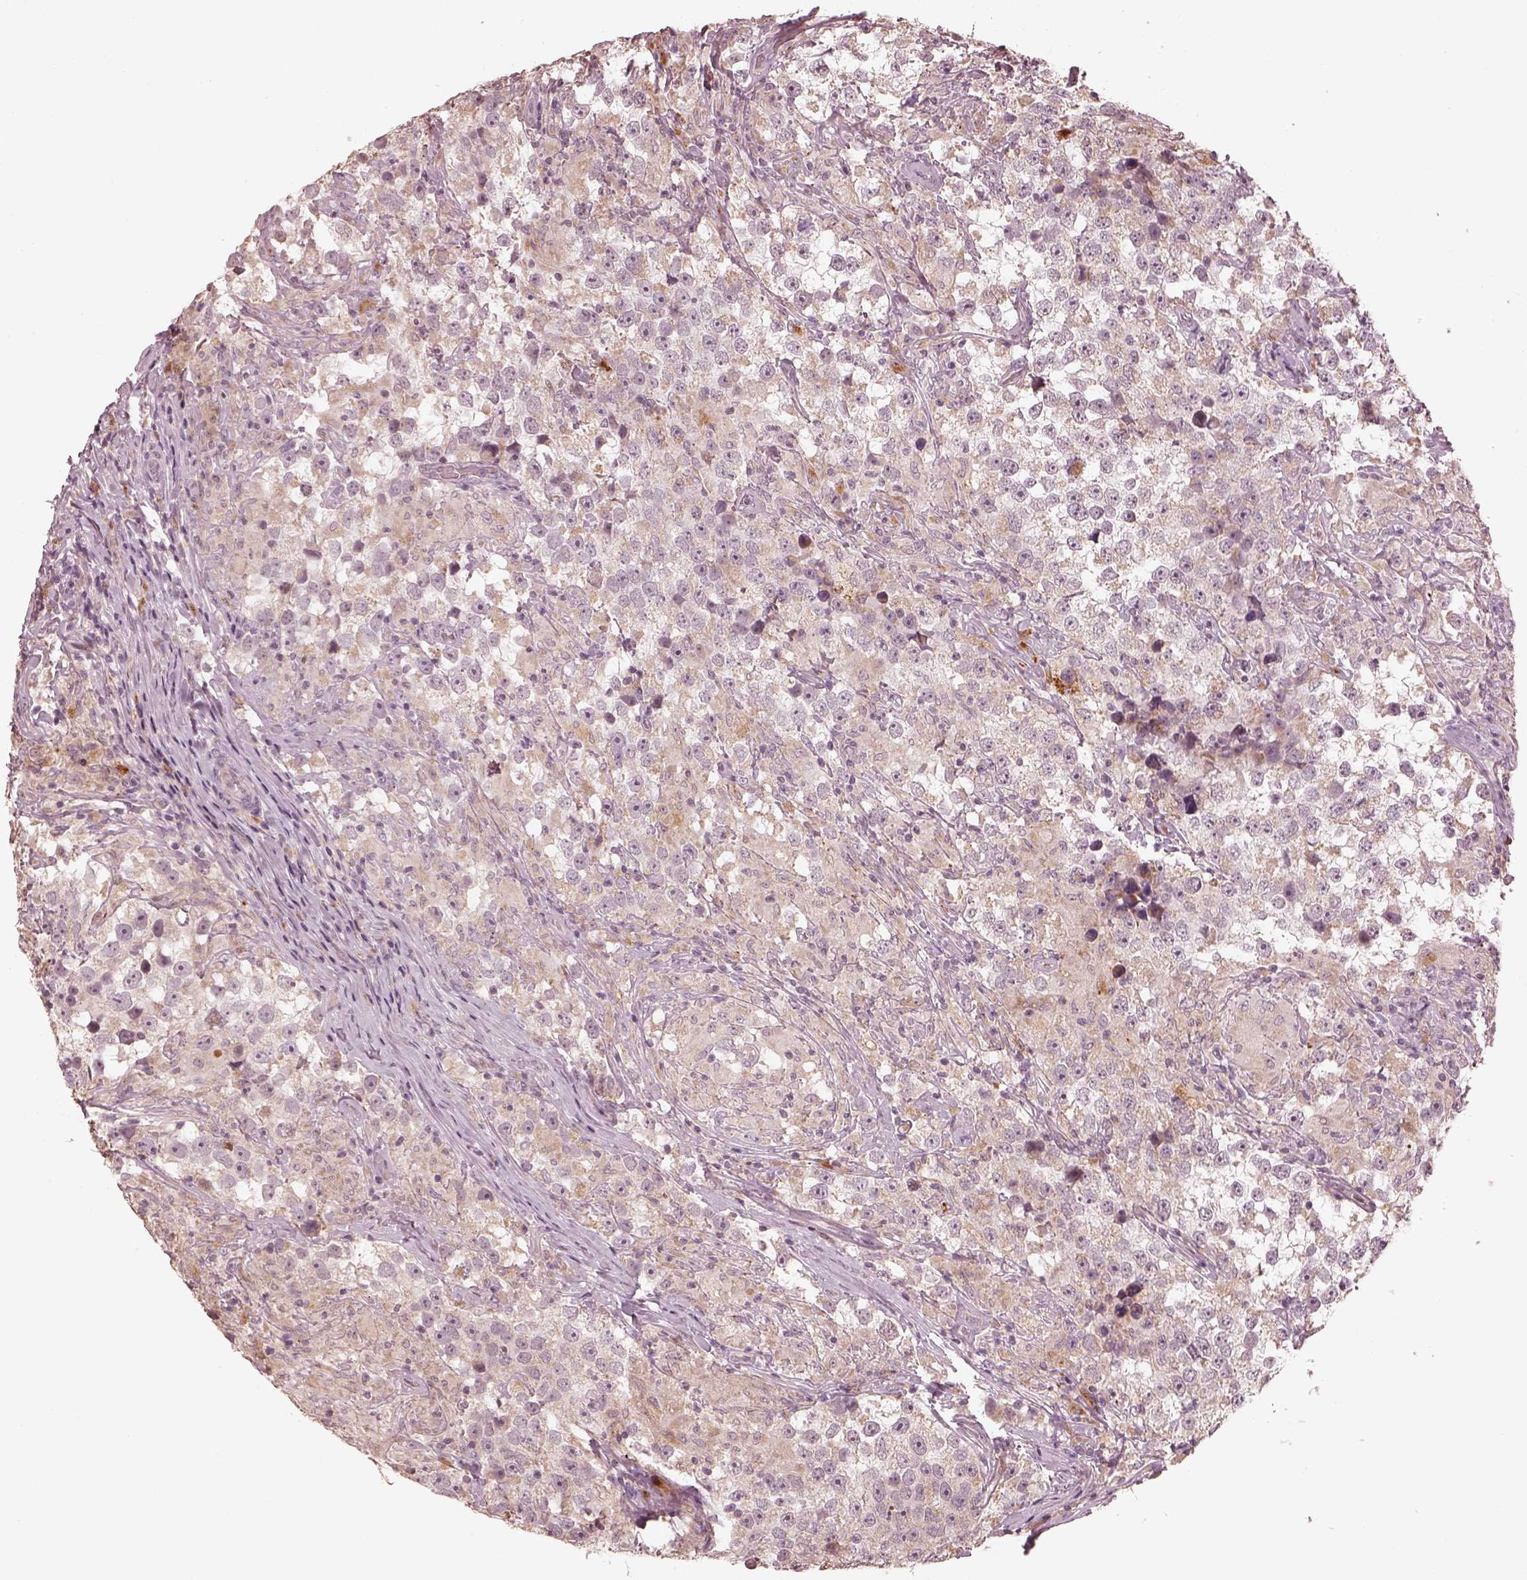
{"staining": {"intensity": "weak", "quantity": "<25%", "location": "cytoplasmic/membranous"}, "tissue": "testis cancer", "cell_type": "Tumor cells", "image_type": "cancer", "snomed": [{"axis": "morphology", "description": "Seminoma, NOS"}, {"axis": "topography", "description": "Testis"}], "caption": "There is no significant staining in tumor cells of testis cancer (seminoma).", "gene": "SLC25A46", "patient": {"sex": "male", "age": 46}}